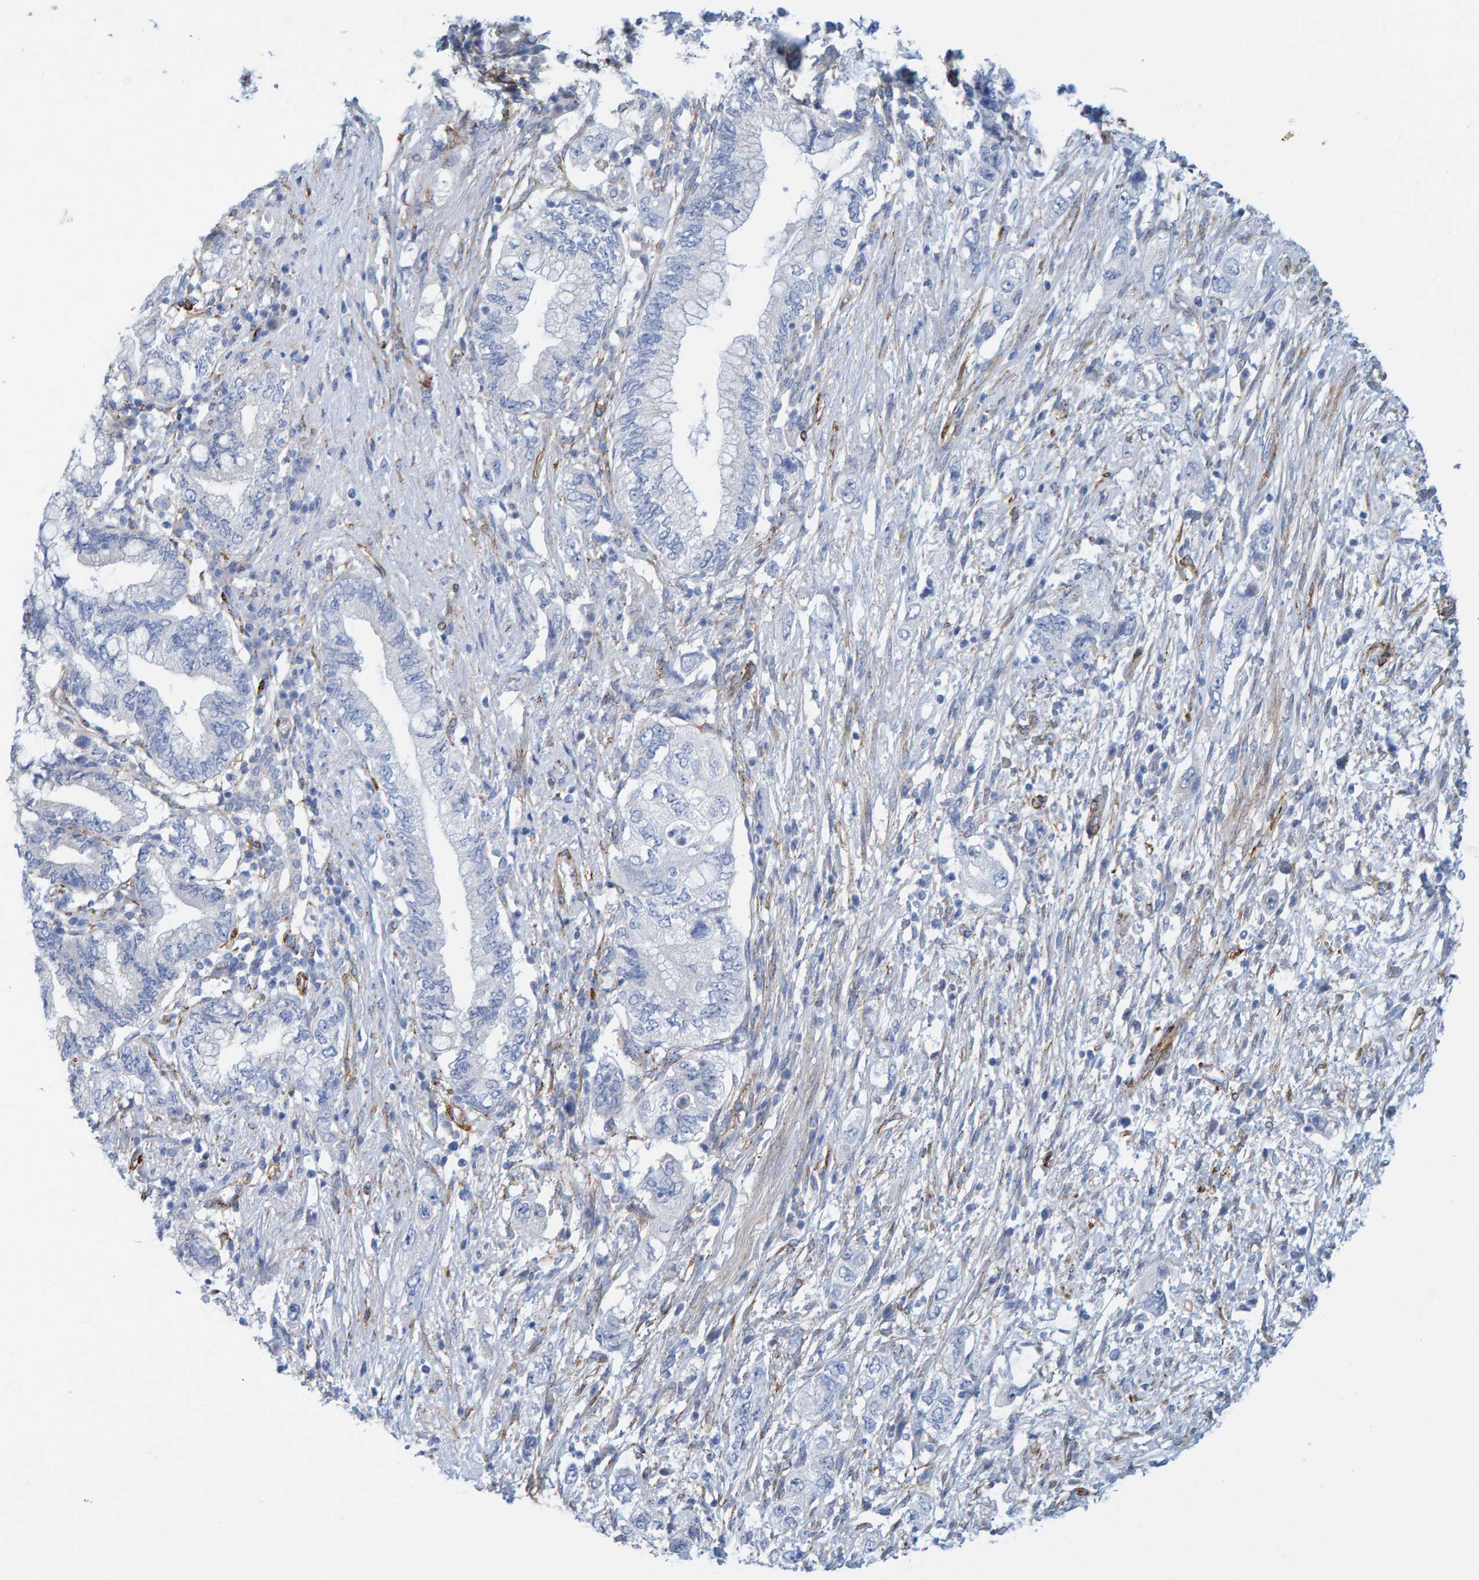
{"staining": {"intensity": "negative", "quantity": "none", "location": "none"}, "tissue": "pancreatic cancer", "cell_type": "Tumor cells", "image_type": "cancer", "snomed": [{"axis": "morphology", "description": "Adenocarcinoma, NOS"}, {"axis": "topography", "description": "Pancreas"}], "caption": "Immunohistochemical staining of pancreatic adenocarcinoma shows no significant positivity in tumor cells.", "gene": "MAP1B", "patient": {"sex": "female", "age": 73}}